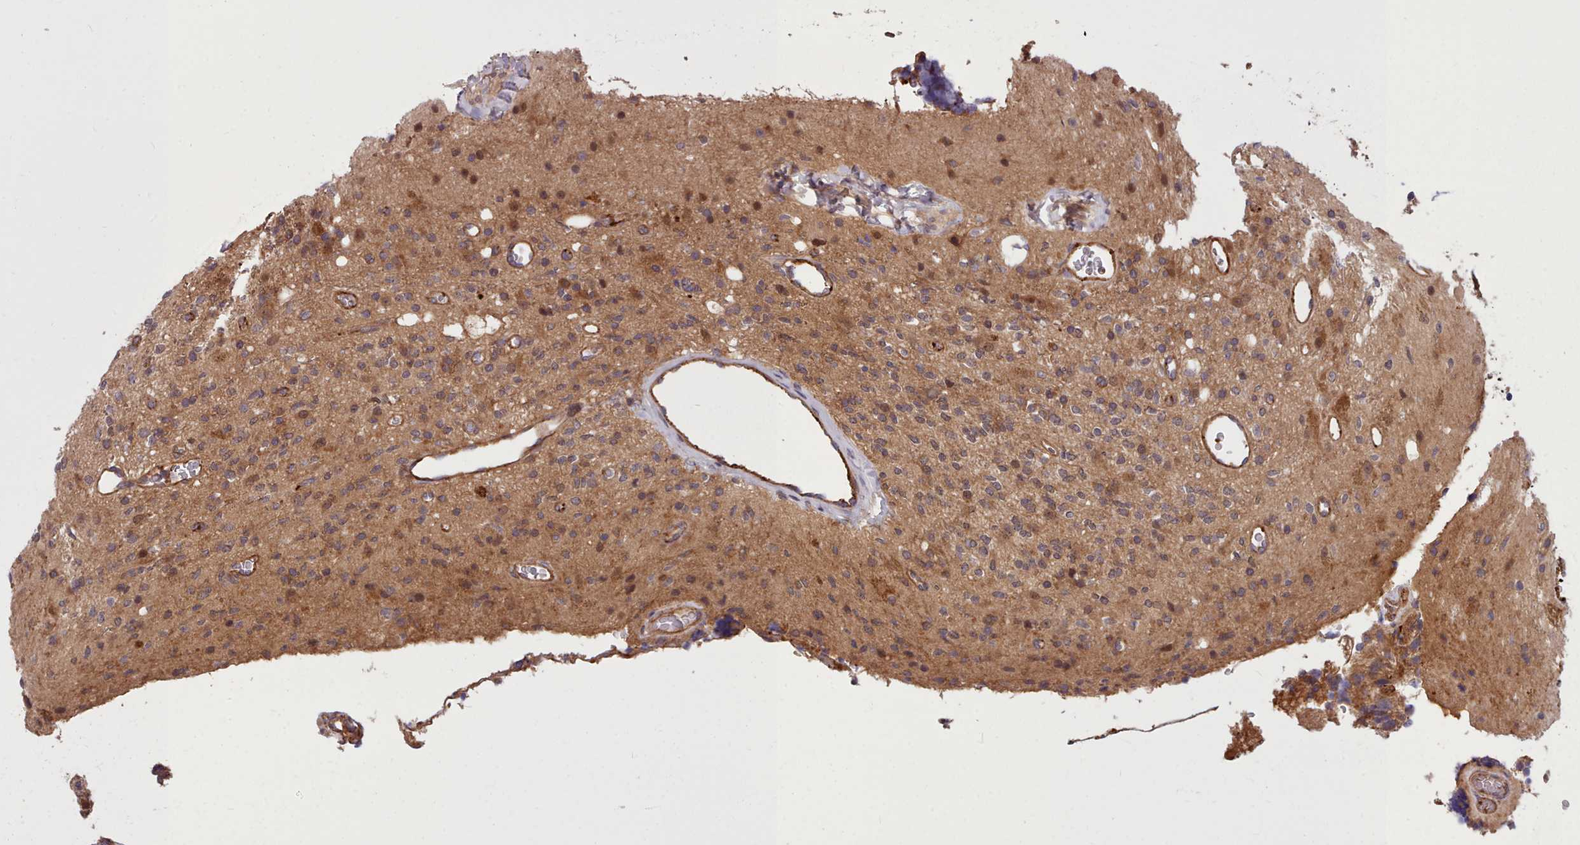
{"staining": {"intensity": "weak", "quantity": "25%-75%", "location": "cytoplasmic/membranous"}, "tissue": "glioma", "cell_type": "Tumor cells", "image_type": "cancer", "snomed": [{"axis": "morphology", "description": "Glioma, malignant, High grade"}, {"axis": "topography", "description": "Brain"}], "caption": "Immunohistochemistry (DAB) staining of human glioma exhibits weak cytoplasmic/membranous protein positivity in about 25%-75% of tumor cells. (IHC, brightfield microscopy, high magnification).", "gene": "STUB1", "patient": {"sex": "male", "age": 34}}